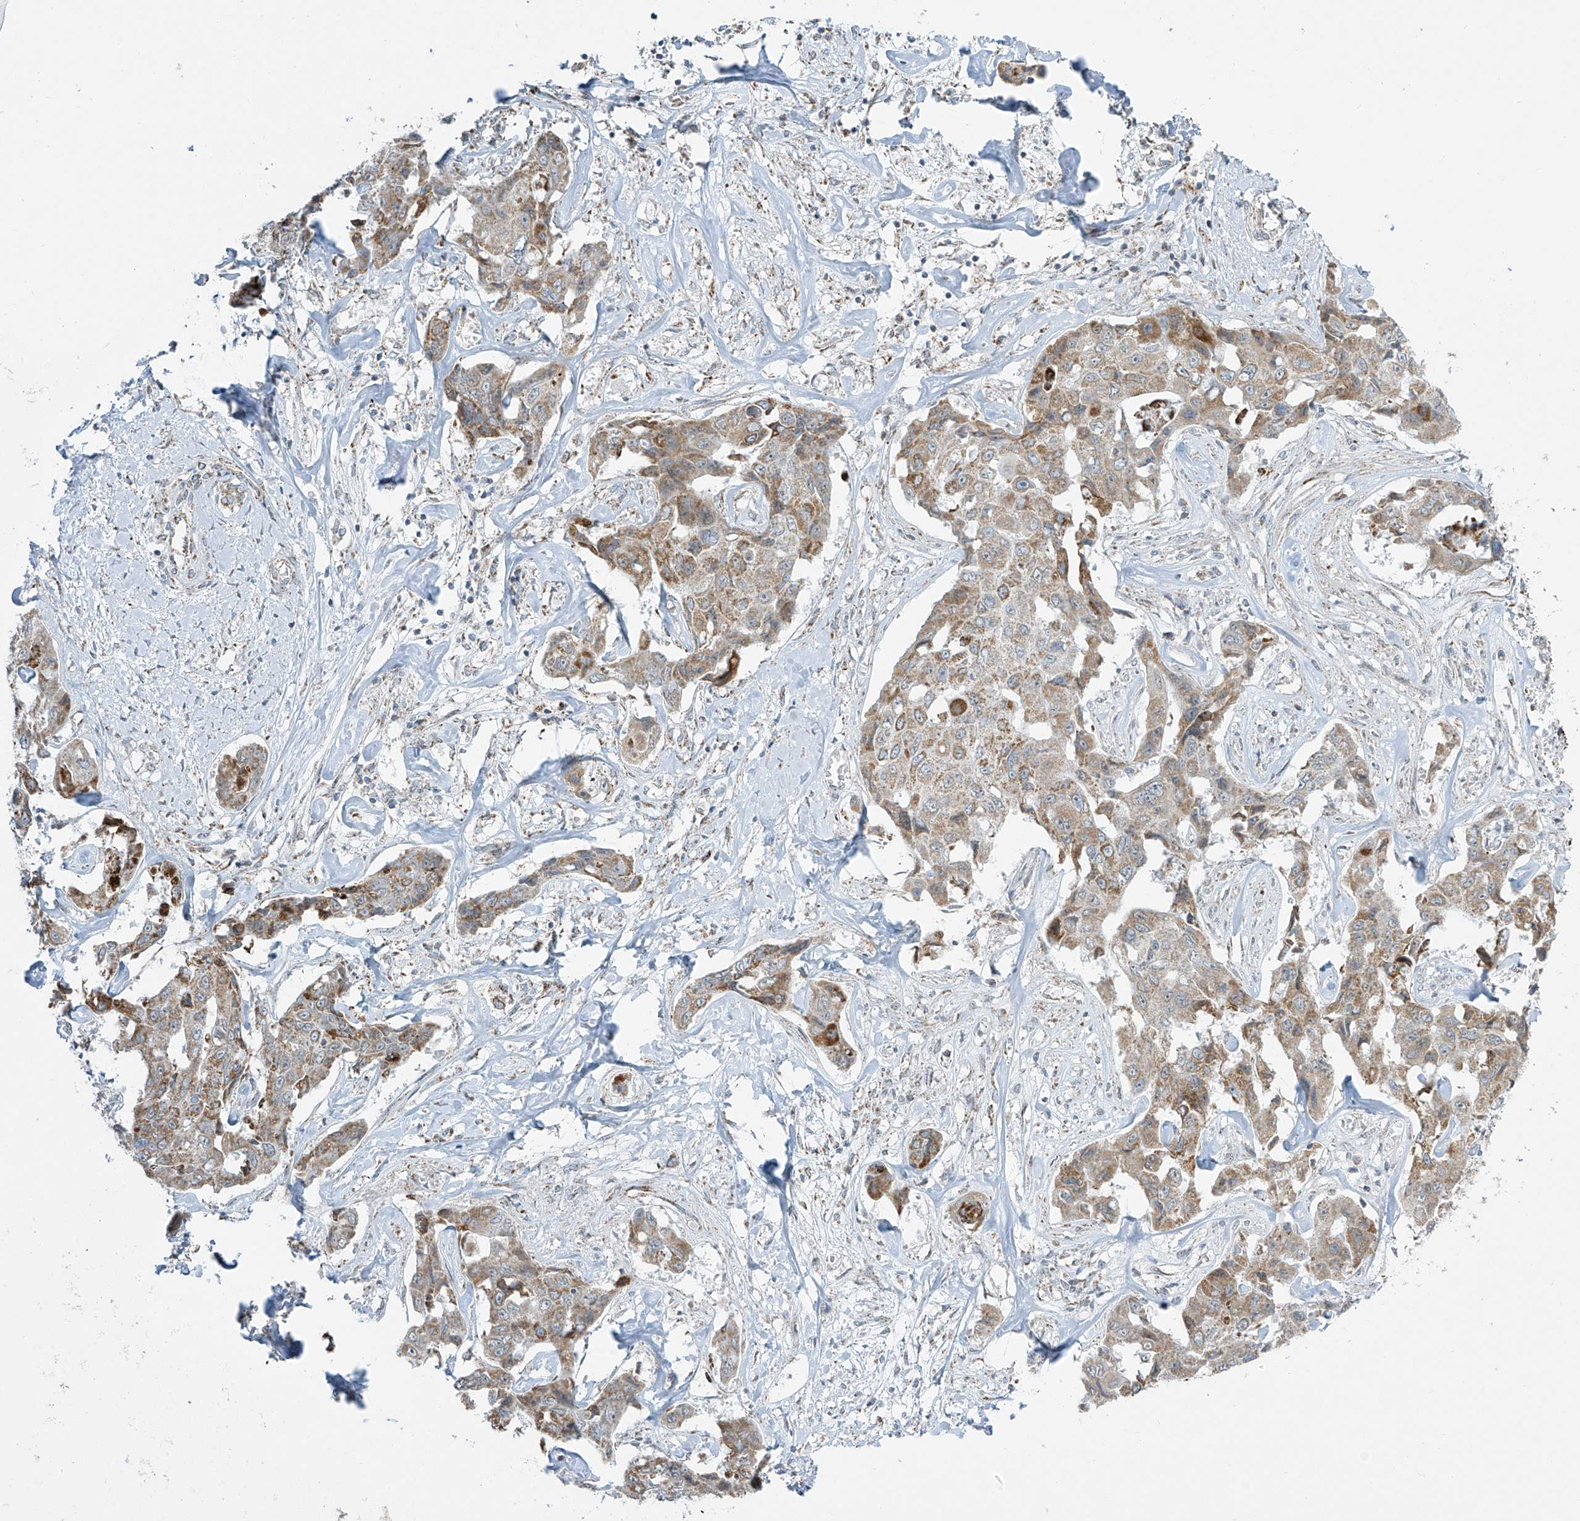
{"staining": {"intensity": "moderate", "quantity": ">75%", "location": "cytoplasmic/membranous,nuclear"}, "tissue": "liver cancer", "cell_type": "Tumor cells", "image_type": "cancer", "snomed": [{"axis": "morphology", "description": "Cholangiocarcinoma"}, {"axis": "topography", "description": "Liver"}], "caption": "Immunohistochemical staining of human liver cancer displays moderate cytoplasmic/membranous and nuclear protein staining in about >75% of tumor cells.", "gene": "SMDT1", "patient": {"sex": "male", "age": 59}}